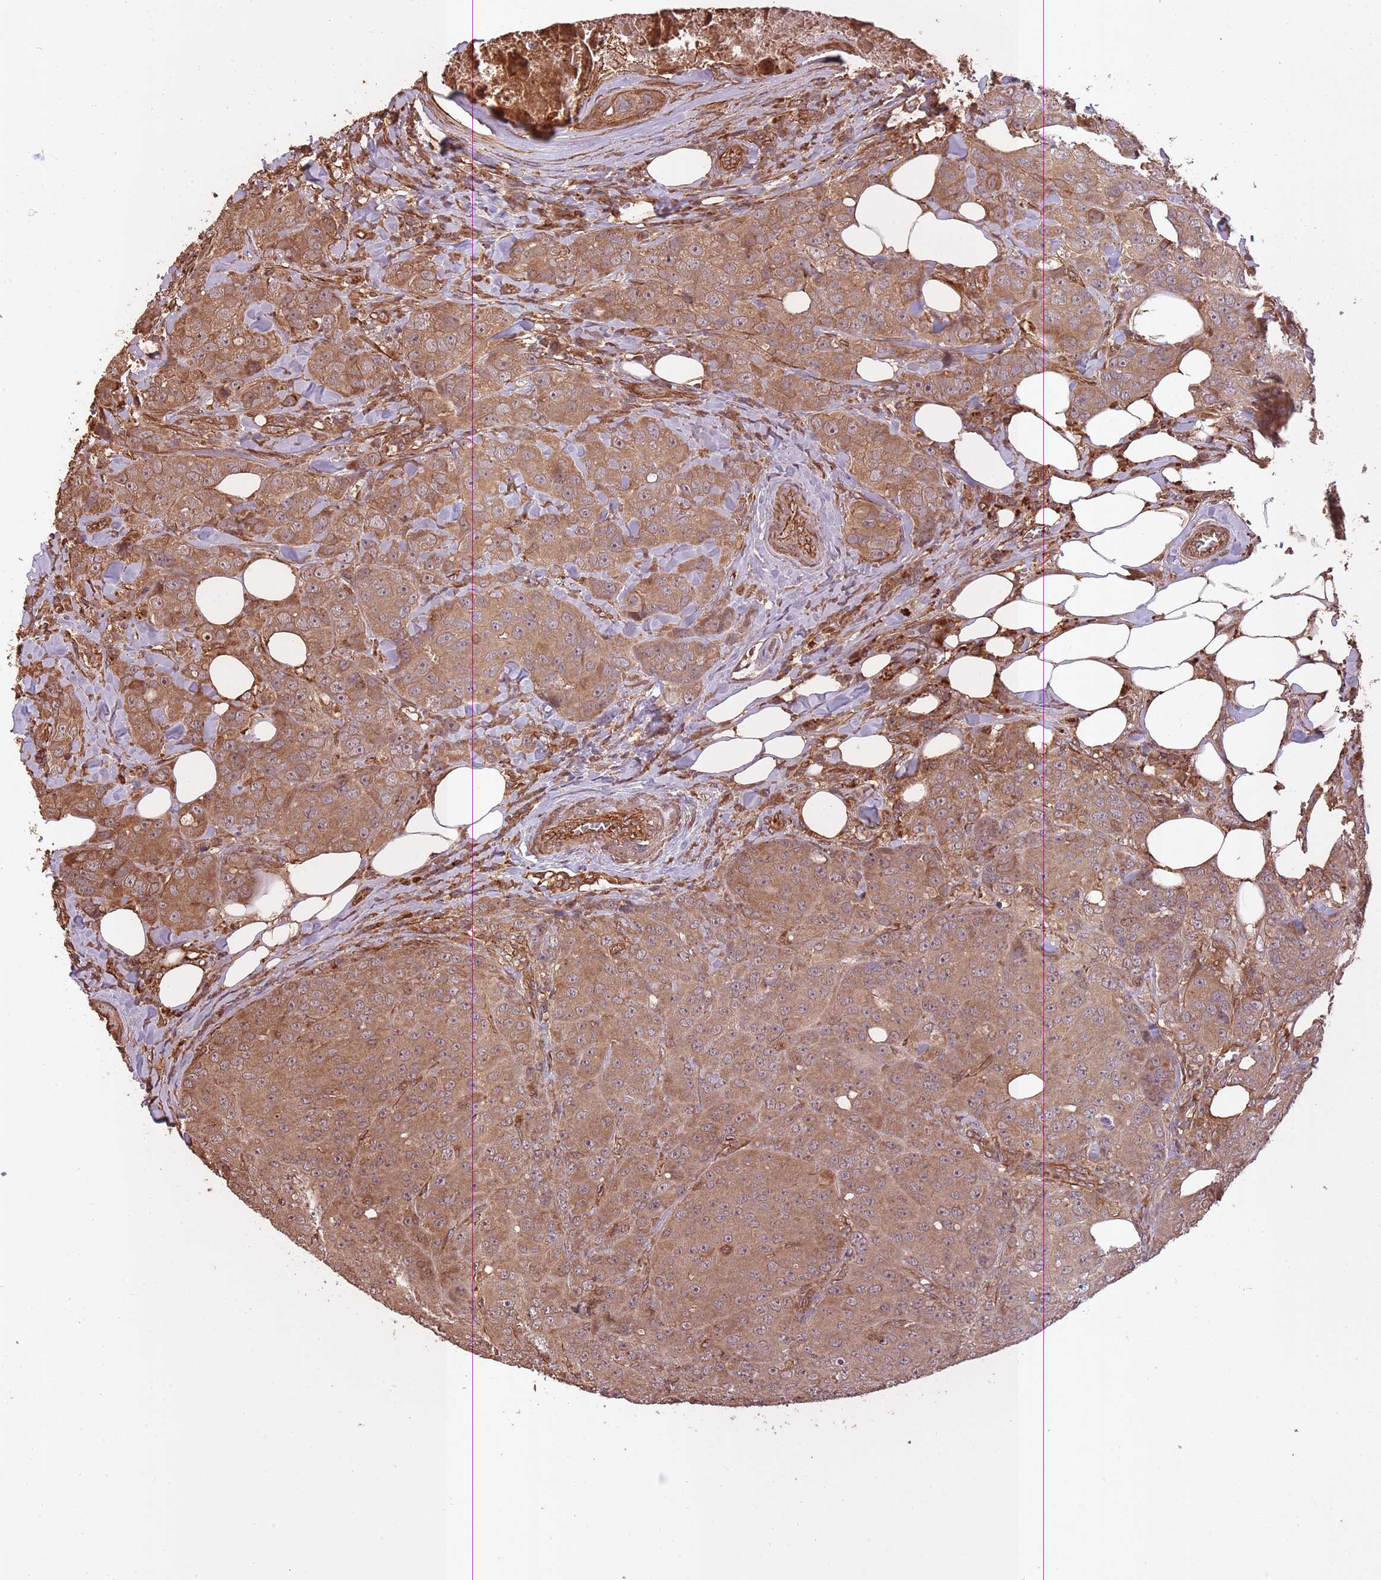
{"staining": {"intensity": "moderate", "quantity": ">75%", "location": "cytoplasmic/membranous"}, "tissue": "breast cancer", "cell_type": "Tumor cells", "image_type": "cancer", "snomed": [{"axis": "morphology", "description": "Duct carcinoma"}, {"axis": "topography", "description": "Breast"}], "caption": "Immunohistochemical staining of breast cancer (intraductal carcinoma) reveals medium levels of moderate cytoplasmic/membranous protein expression in about >75% of tumor cells. (DAB (3,3'-diaminobenzidine) = brown stain, brightfield microscopy at high magnification).", "gene": "ARMH3", "patient": {"sex": "female", "age": 43}}